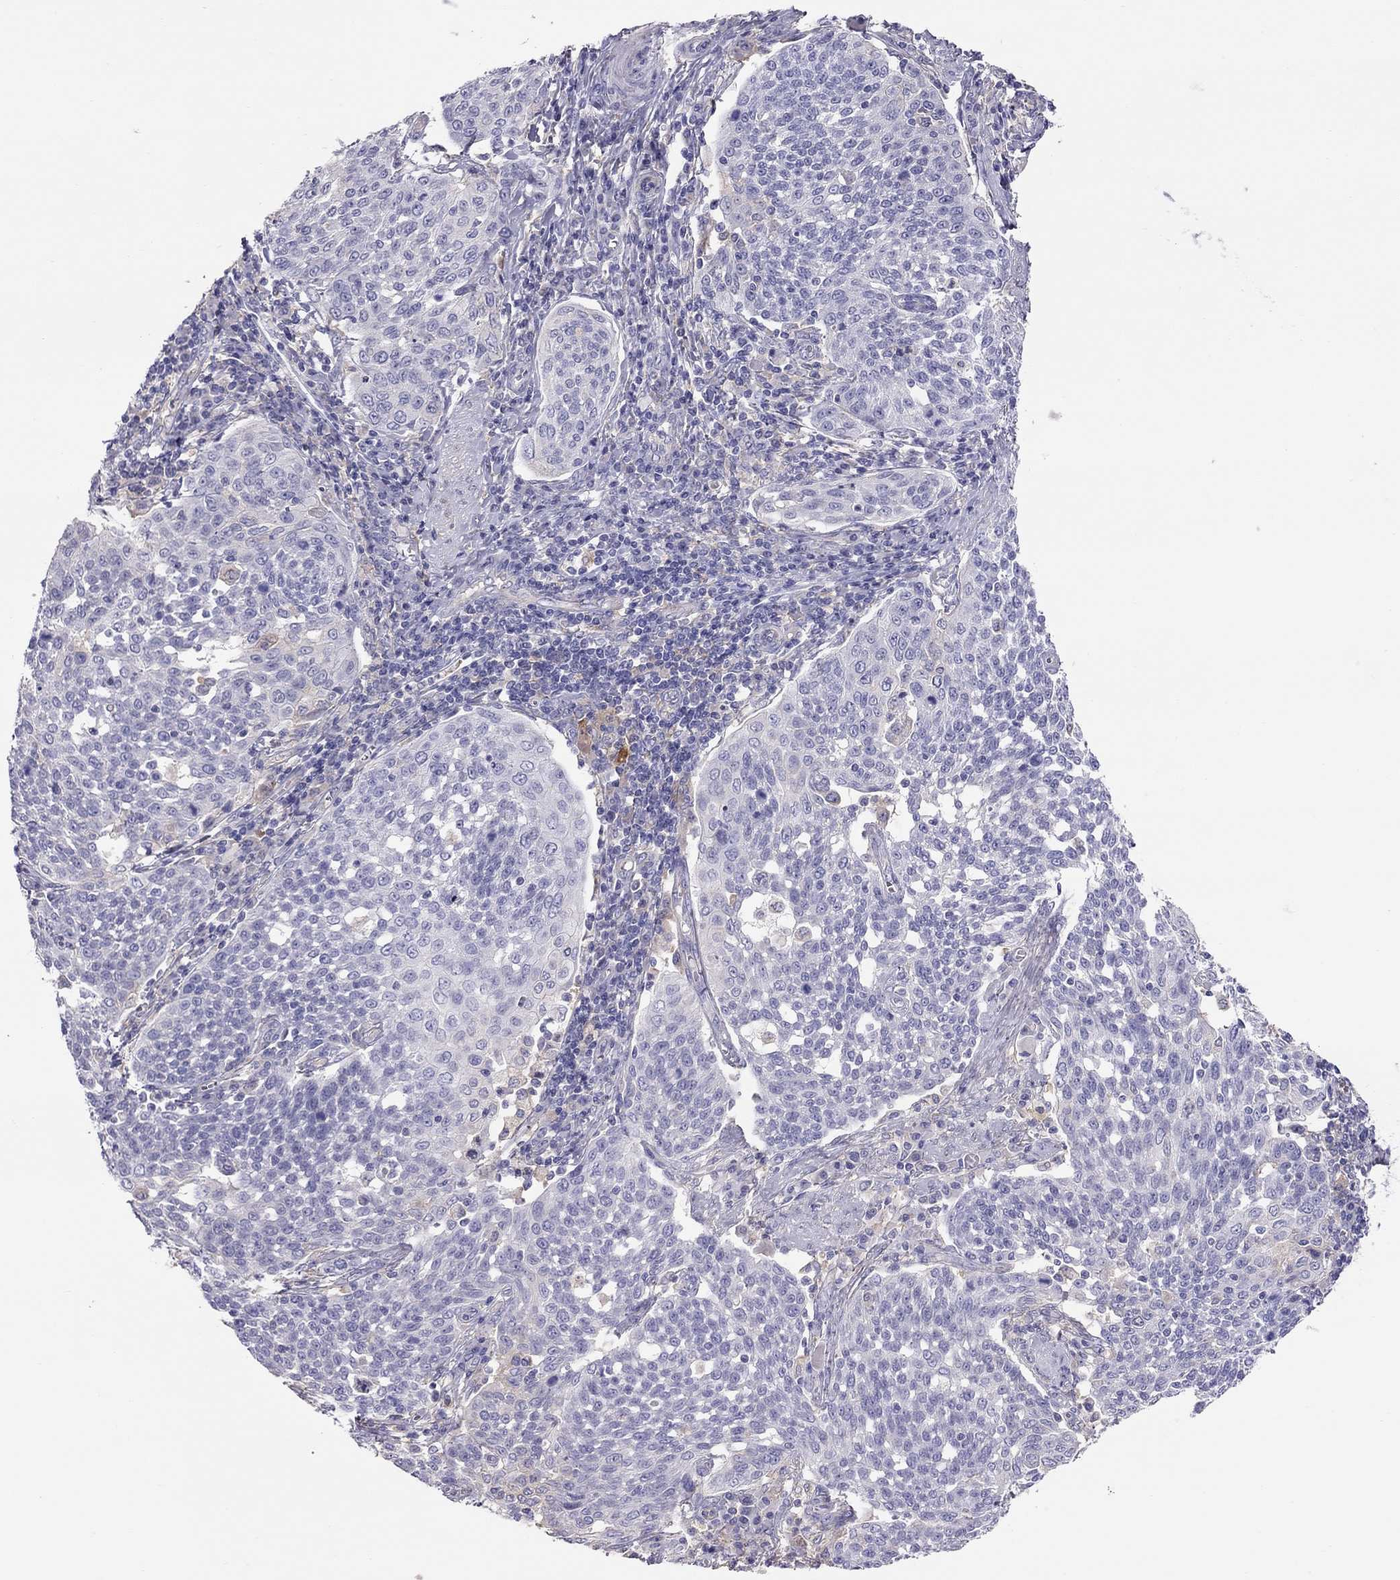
{"staining": {"intensity": "negative", "quantity": "none", "location": "none"}, "tissue": "cervical cancer", "cell_type": "Tumor cells", "image_type": "cancer", "snomed": [{"axis": "morphology", "description": "Squamous cell carcinoma, NOS"}, {"axis": "topography", "description": "Cervix"}], "caption": "Tumor cells are negative for brown protein staining in cervical cancer.", "gene": "ALOX15B", "patient": {"sex": "female", "age": 34}}